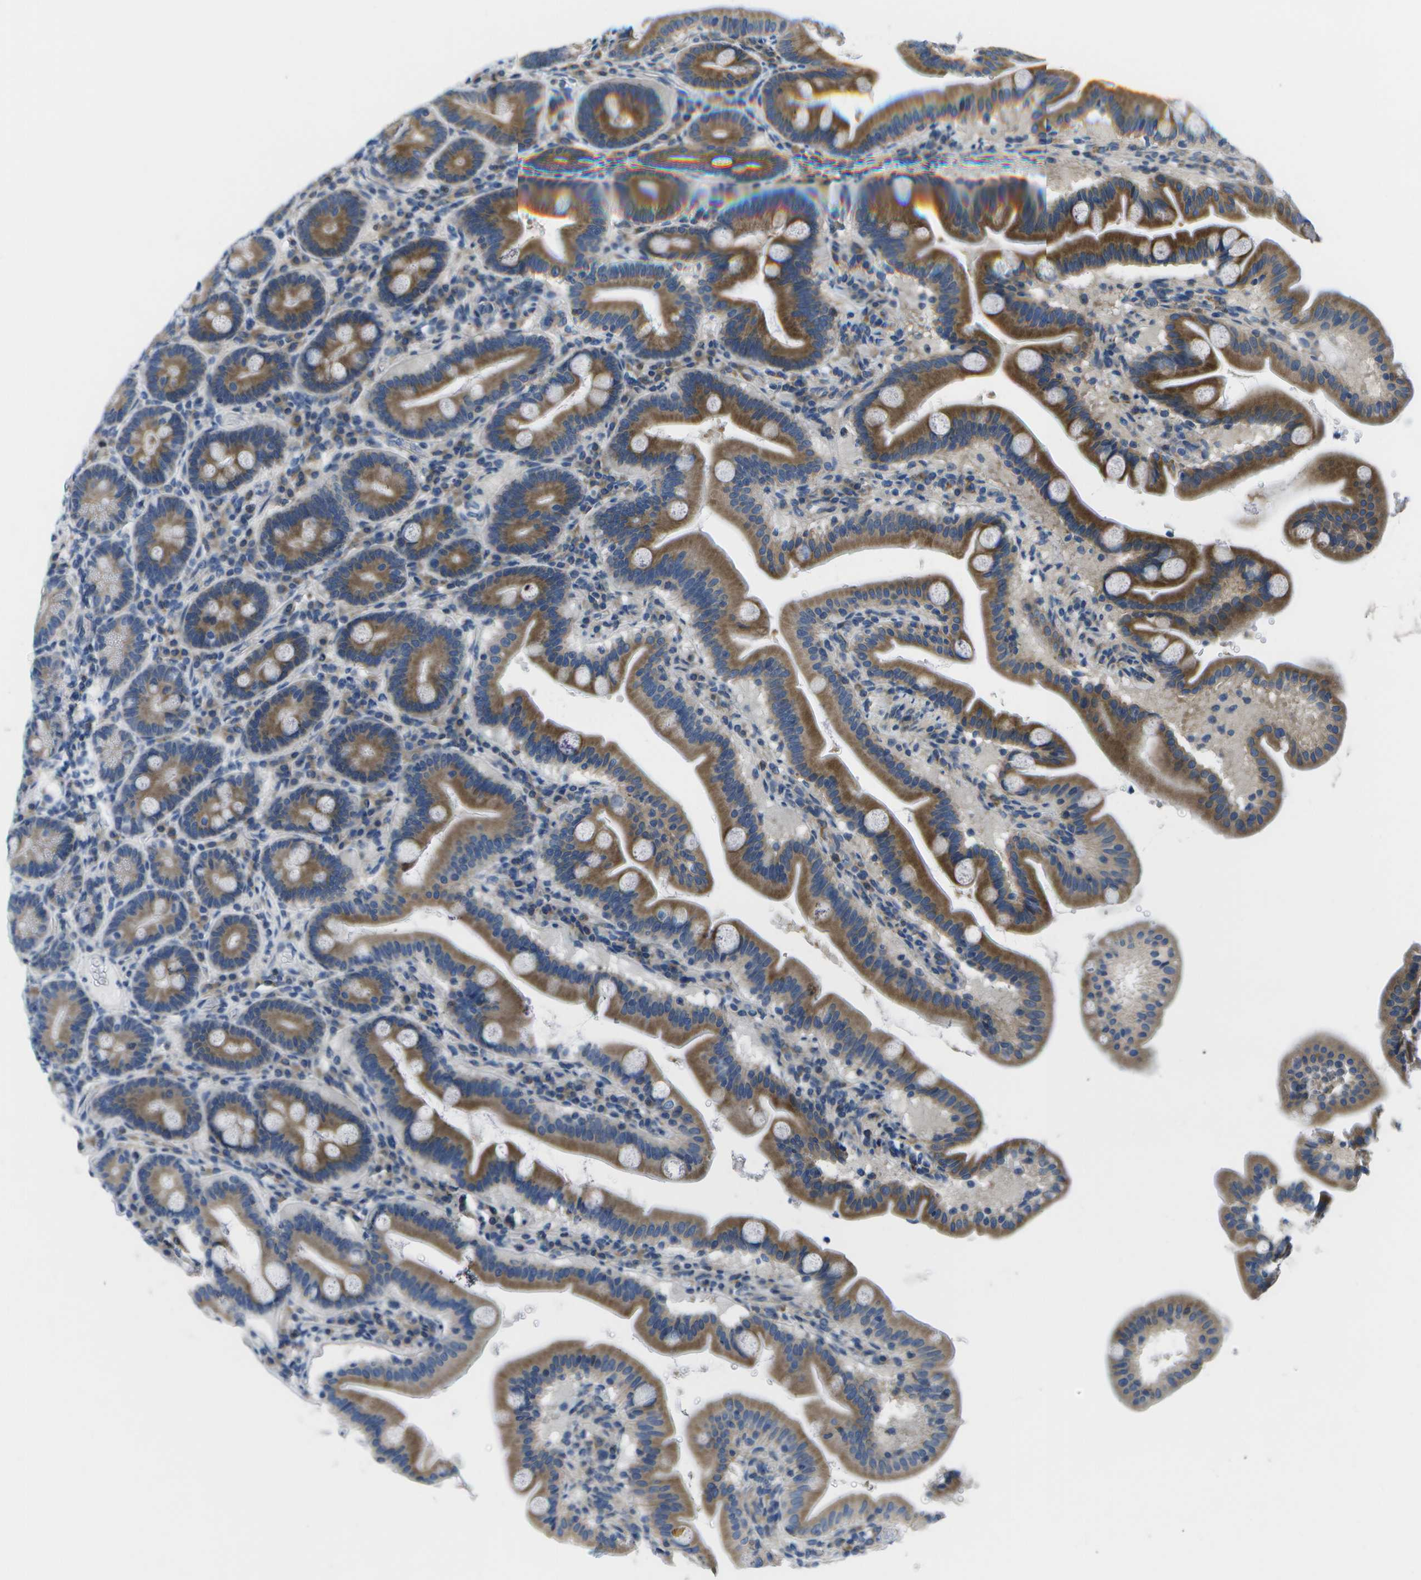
{"staining": {"intensity": "moderate", "quantity": ">75%", "location": "cytoplasmic/membranous"}, "tissue": "duodenum", "cell_type": "Glandular cells", "image_type": "normal", "snomed": [{"axis": "morphology", "description": "Normal tissue, NOS"}, {"axis": "topography", "description": "Duodenum"}], "caption": "The histopathology image reveals a brown stain indicating the presence of a protein in the cytoplasmic/membranous of glandular cells in duodenum.", "gene": "GDF5", "patient": {"sex": "male", "age": 54}}